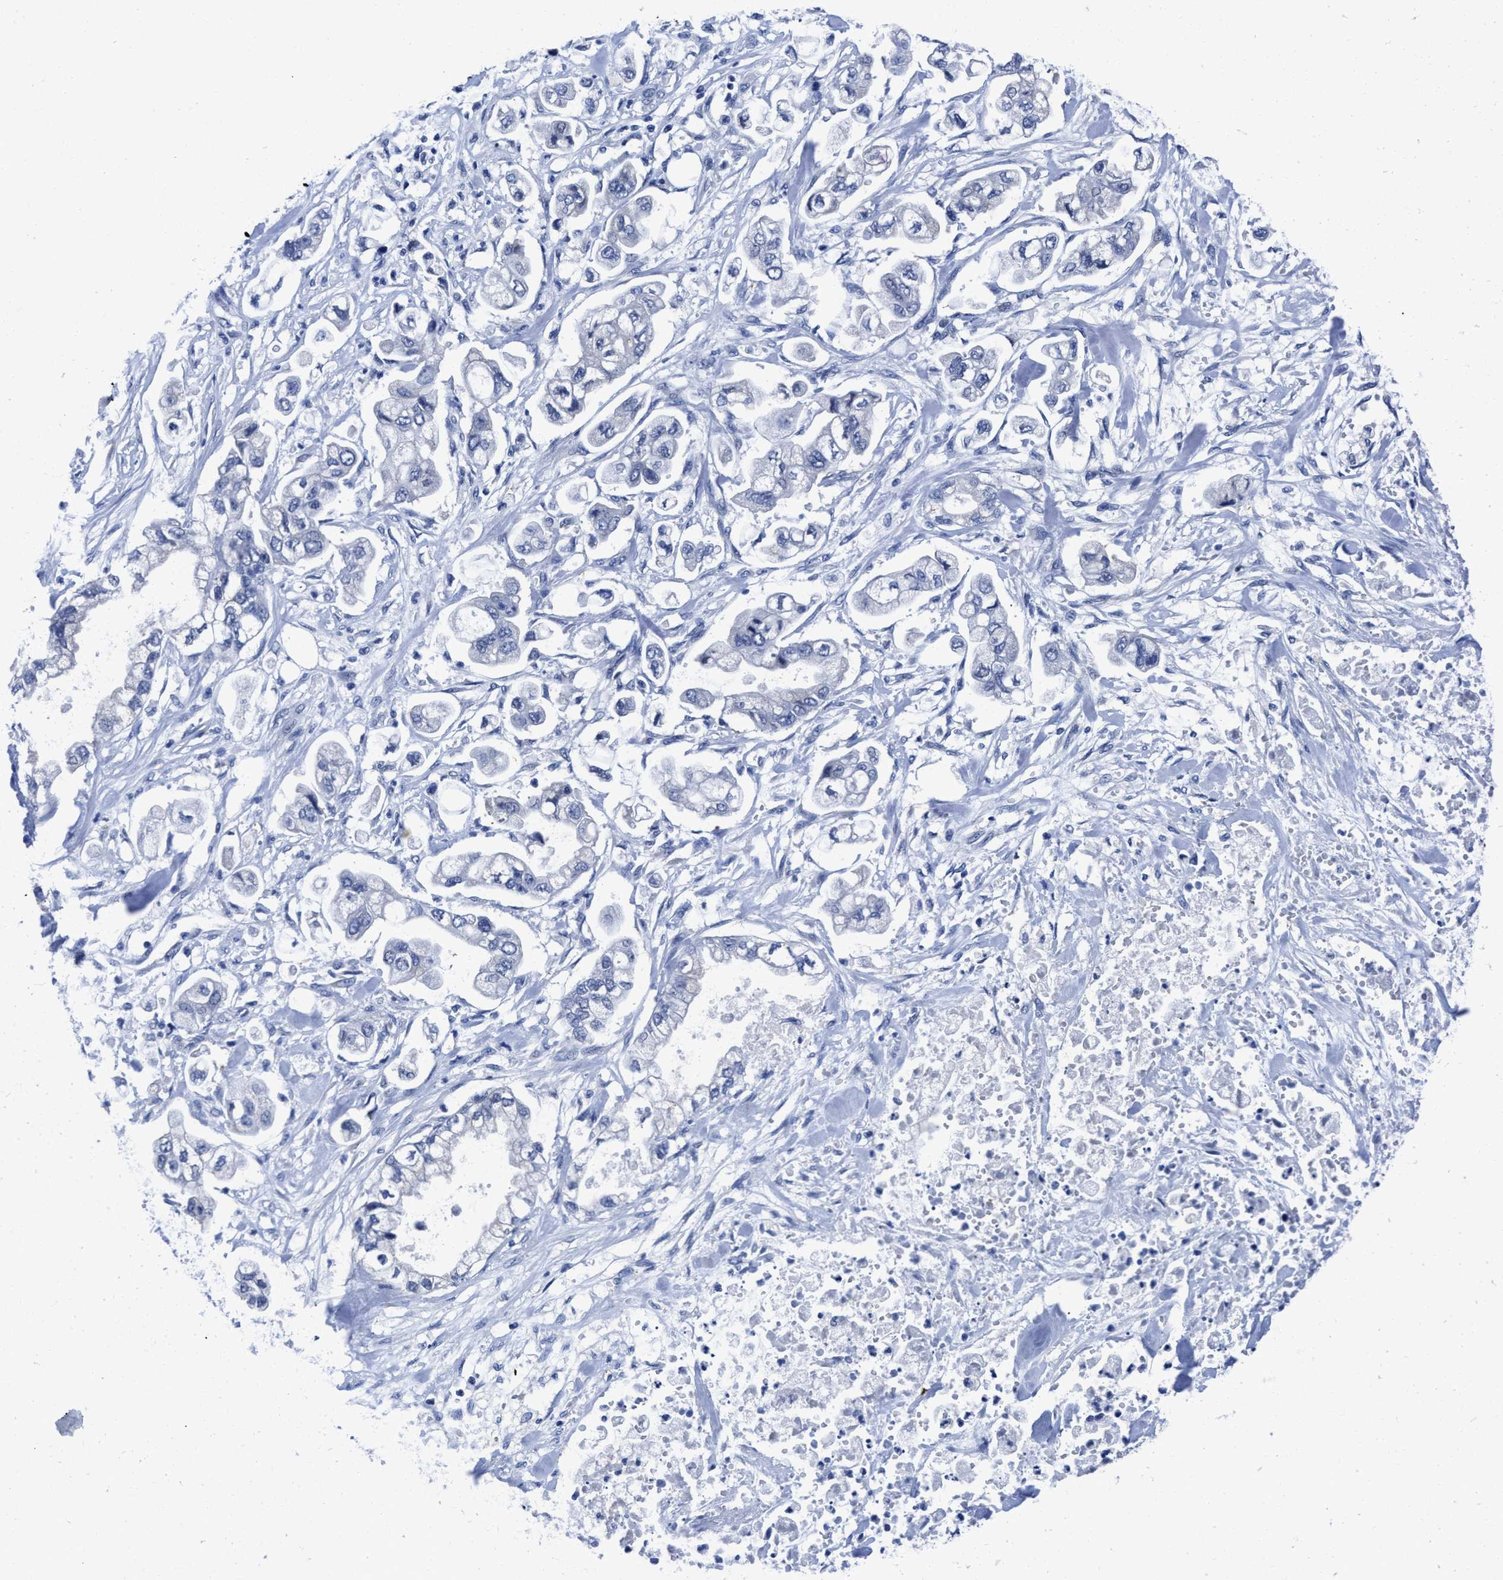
{"staining": {"intensity": "negative", "quantity": "none", "location": "none"}, "tissue": "stomach cancer", "cell_type": "Tumor cells", "image_type": "cancer", "snomed": [{"axis": "morphology", "description": "Normal tissue, NOS"}, {"axis": "morphology", "description": "Adenocarcinoma, NOS"}, {"axis": "topography", "description": "Stomach"}], "caption": "A high-resolution image shows immunohistochemistry (IHC) staining of stomach adenocarcinoma, which shows no significant expression in tumor cells.", "gene": "HOOK1", "patient": {"sex": "male", "age": 62}}